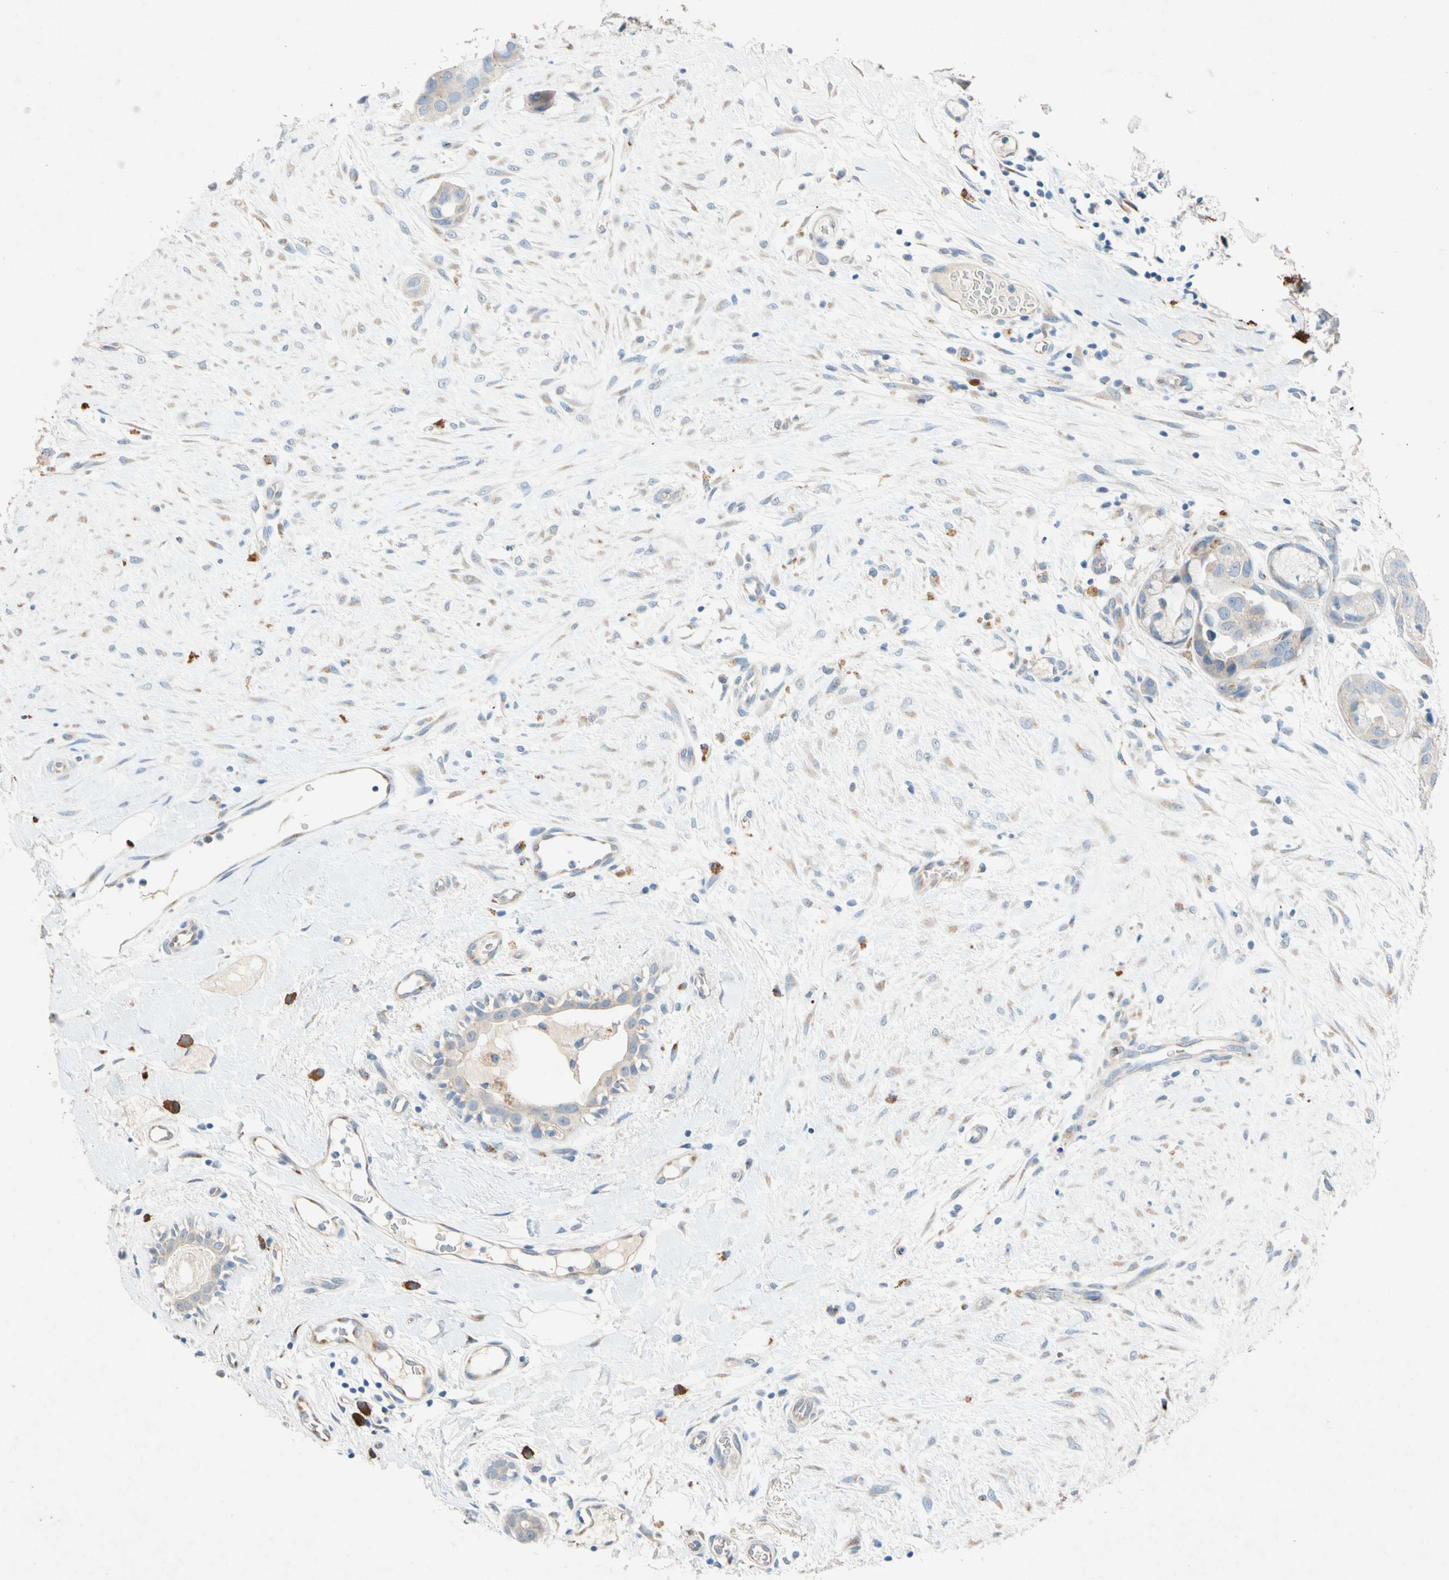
{"staining": {"intensity": "weak", "quantity": ">75%", "location": "cytoplasmic/membranous"}, "tissue": "breast cancer", "cell_type": "Tumor cells", "image_type": "cancer", "snomed": [{"axis": "morphology", "description": "Duct carcinoma"}, {"axis": "topography", "description": "Breast"}], "caption": "This micrograph reveals immunohistochemistry staining of human invasive ductal carcinoma (breast), with low weak cytoplasmic/membranous staining in about >75% of tumor cells.", "gene": "GASK1B", "patient": {"sex": "female", "age": 40}}